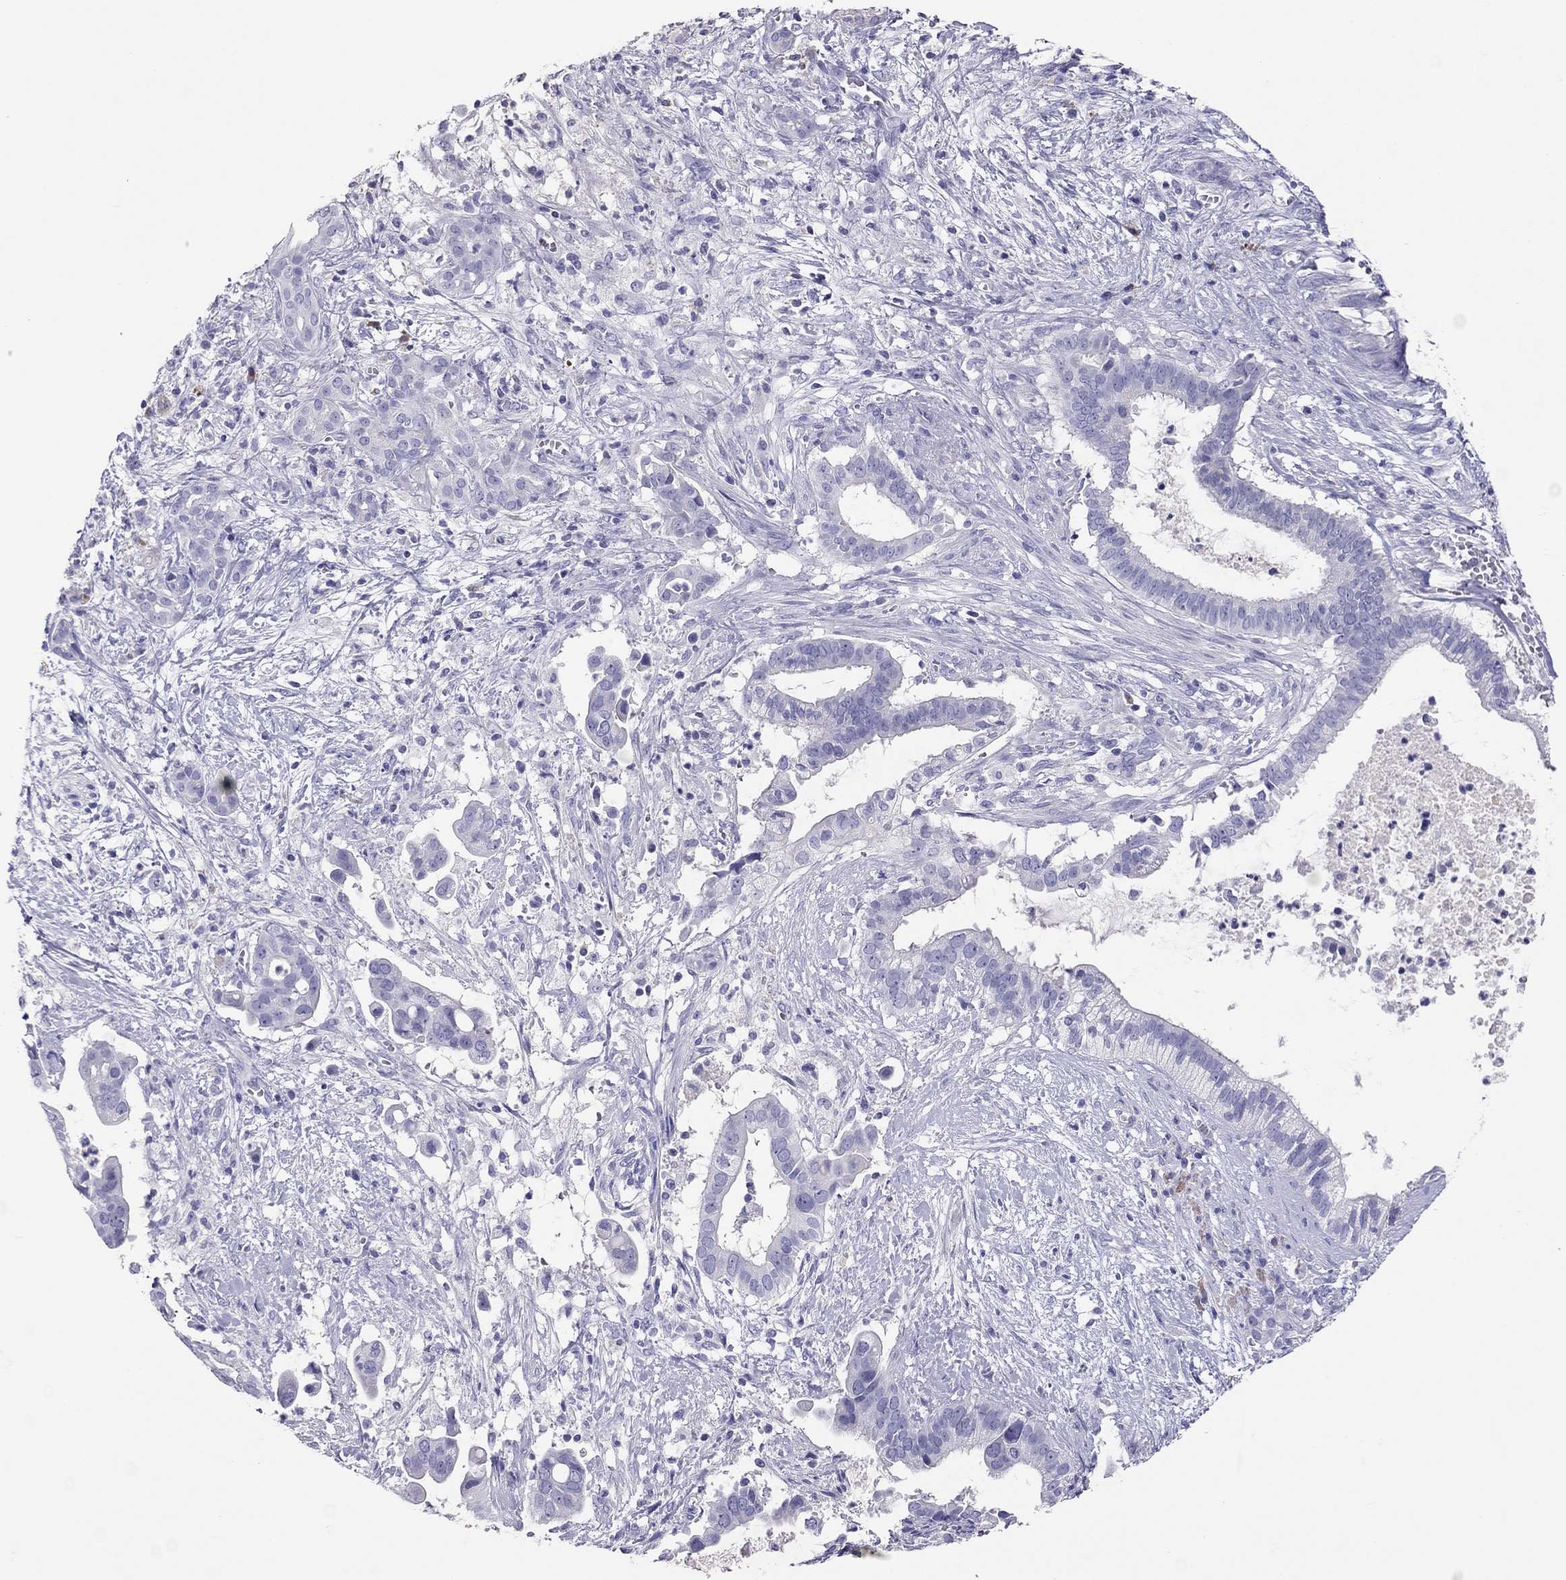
{"staining": {"intensity": "negative", "quantity": "none", "location": "none"}, "tissue": "pancreatic cancer", "cell_type": "Tumor cells", "image_type": "cancer", "snomed": [{"axis": "morphology", "description": "Adenocarcinoma, NOS"}, {"axis": "topography", "description": "Pancreas"}], "caption": "Micrograph shows no significant protein expression in tumor cells of pancreatic cancer.", "gene": "CALHM1", "patient": {"sex": "male", "age": 61}}